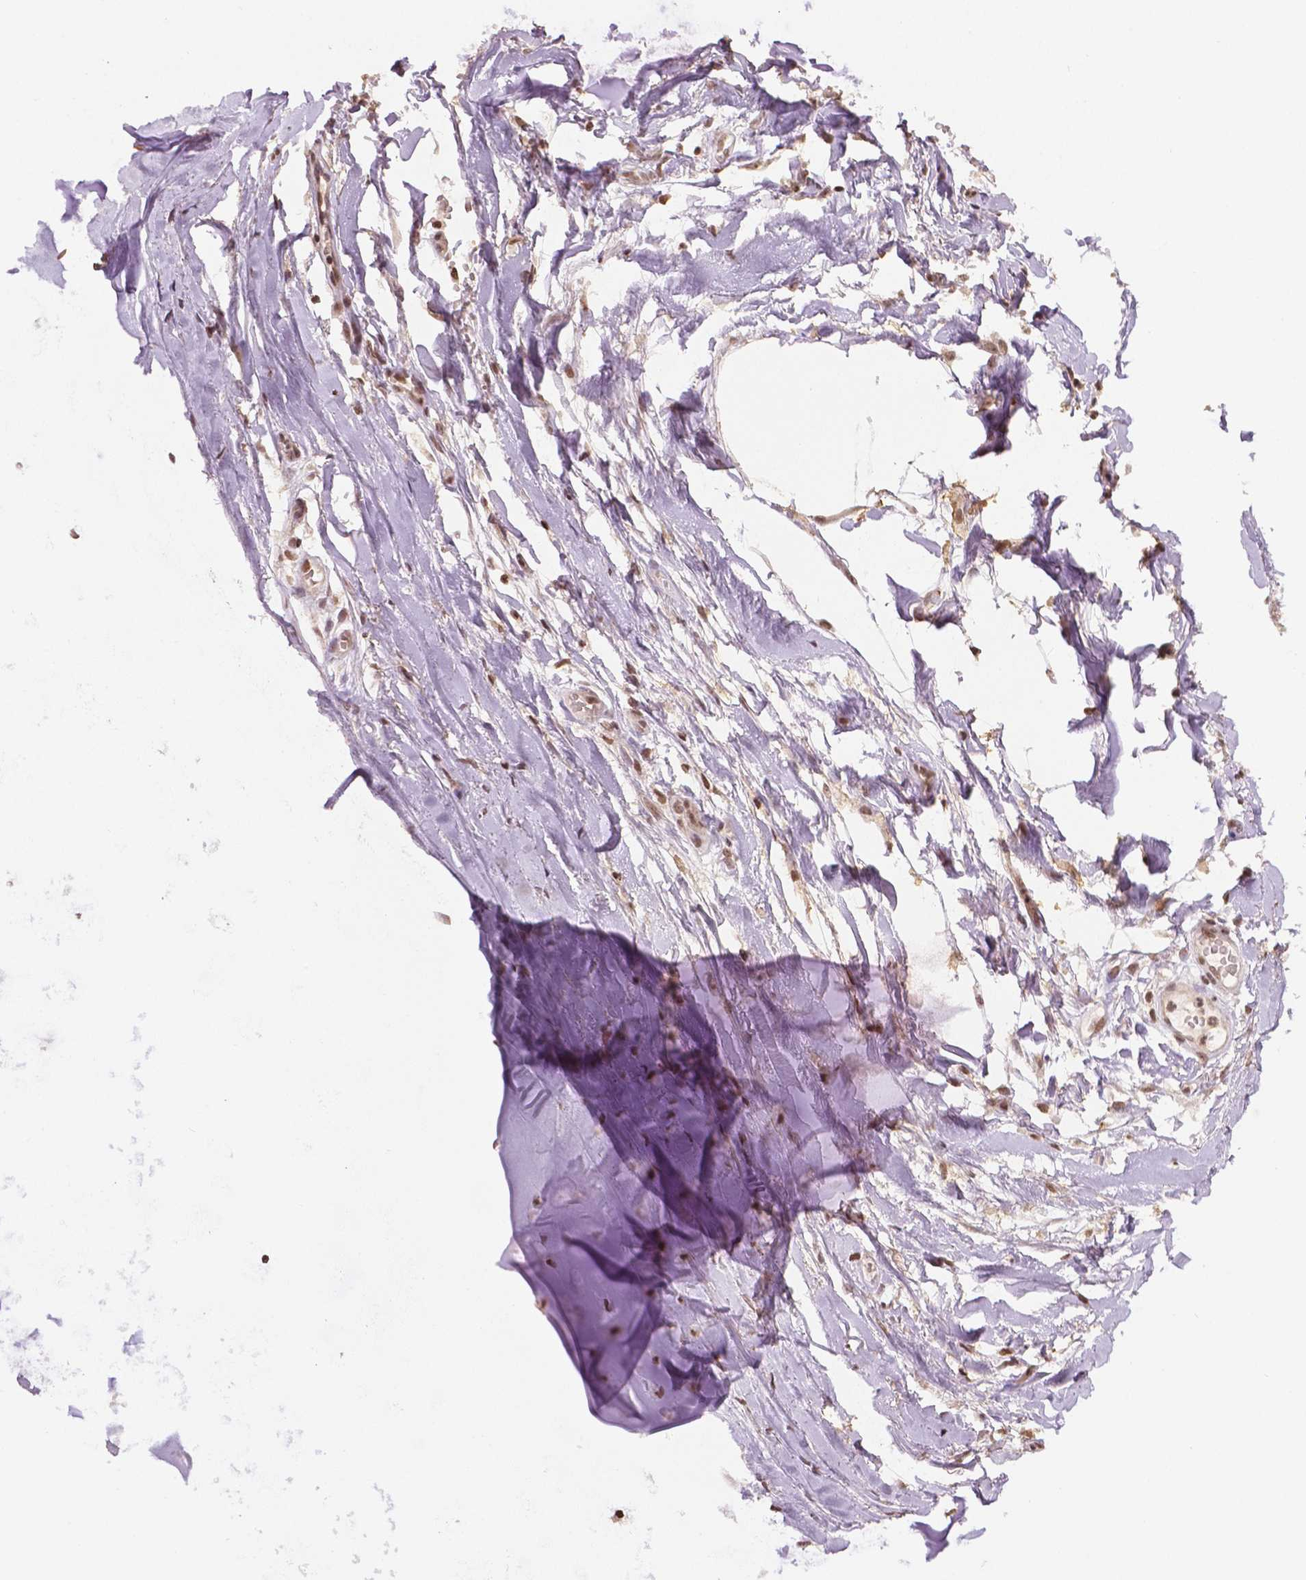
{"staining": {"intensity": "moderate", "quantity": ">75%", "location": "nuclear"}, "tissue": "soft tissue", "cell_type": "Chondrocytes", "image_type": "normal", "snomed": [{"axis": "morphology", "description": "Normal tissue, NOS"}, {"axis": "topography", "description": "Cartilage tissue"}, {"axis": "topography", "description": "Nasopharynx"}, {"axis": "topography", "description": "Thyroid gland"}], "caption": "Immunohistochemistry of unremarkable human soft tissue reveals medium levels of moderate nuclear expression in approximately >75% of chondrocytes. The protein is stained brown, and the nuclei are stained in blue (DAB IHC with brightfield microscopy, high magnification).", "gene": "DEK", "patient": {"sex": "male", "age": 63}}